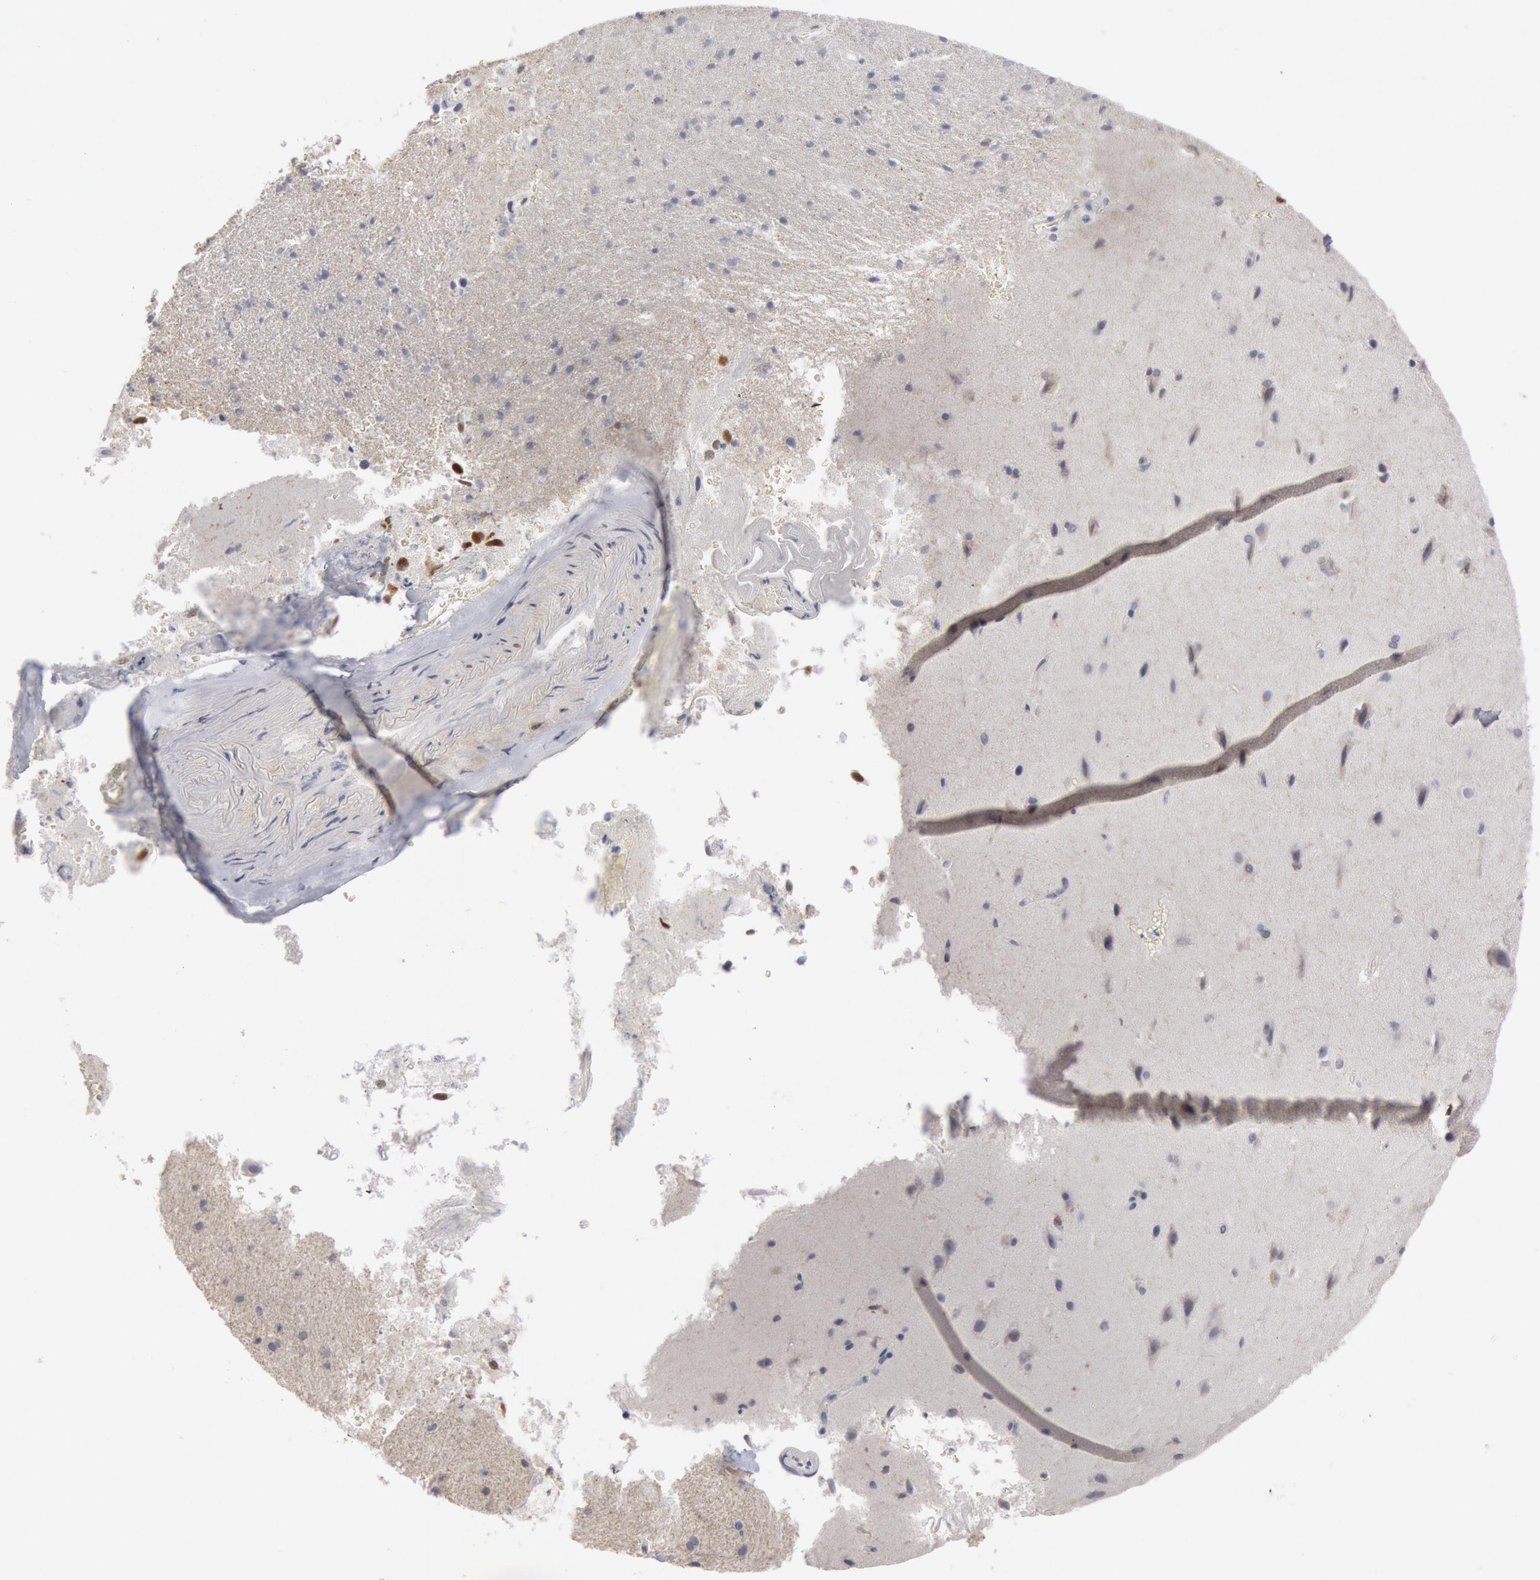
{"staining": {"intensity": "negative", "quantity": "none", "location": "none"}, "tissue": "cerebral cortex", "cell_type": "Endothelial cells", "image_type": "normal", "snomed": [{"axis": "morphology", "description": "Normal tissue, NOS"}, {"axis": "topography", "description": "Cerebral cortex"}], "caption": "The immunohistochemistry photomicrograph has no significant staining in endothelial cells of cerebral cortex. Nuclei are stained in blue.", "gene": "WDHD1", "patient": {"sex": "female", "age": 45}}